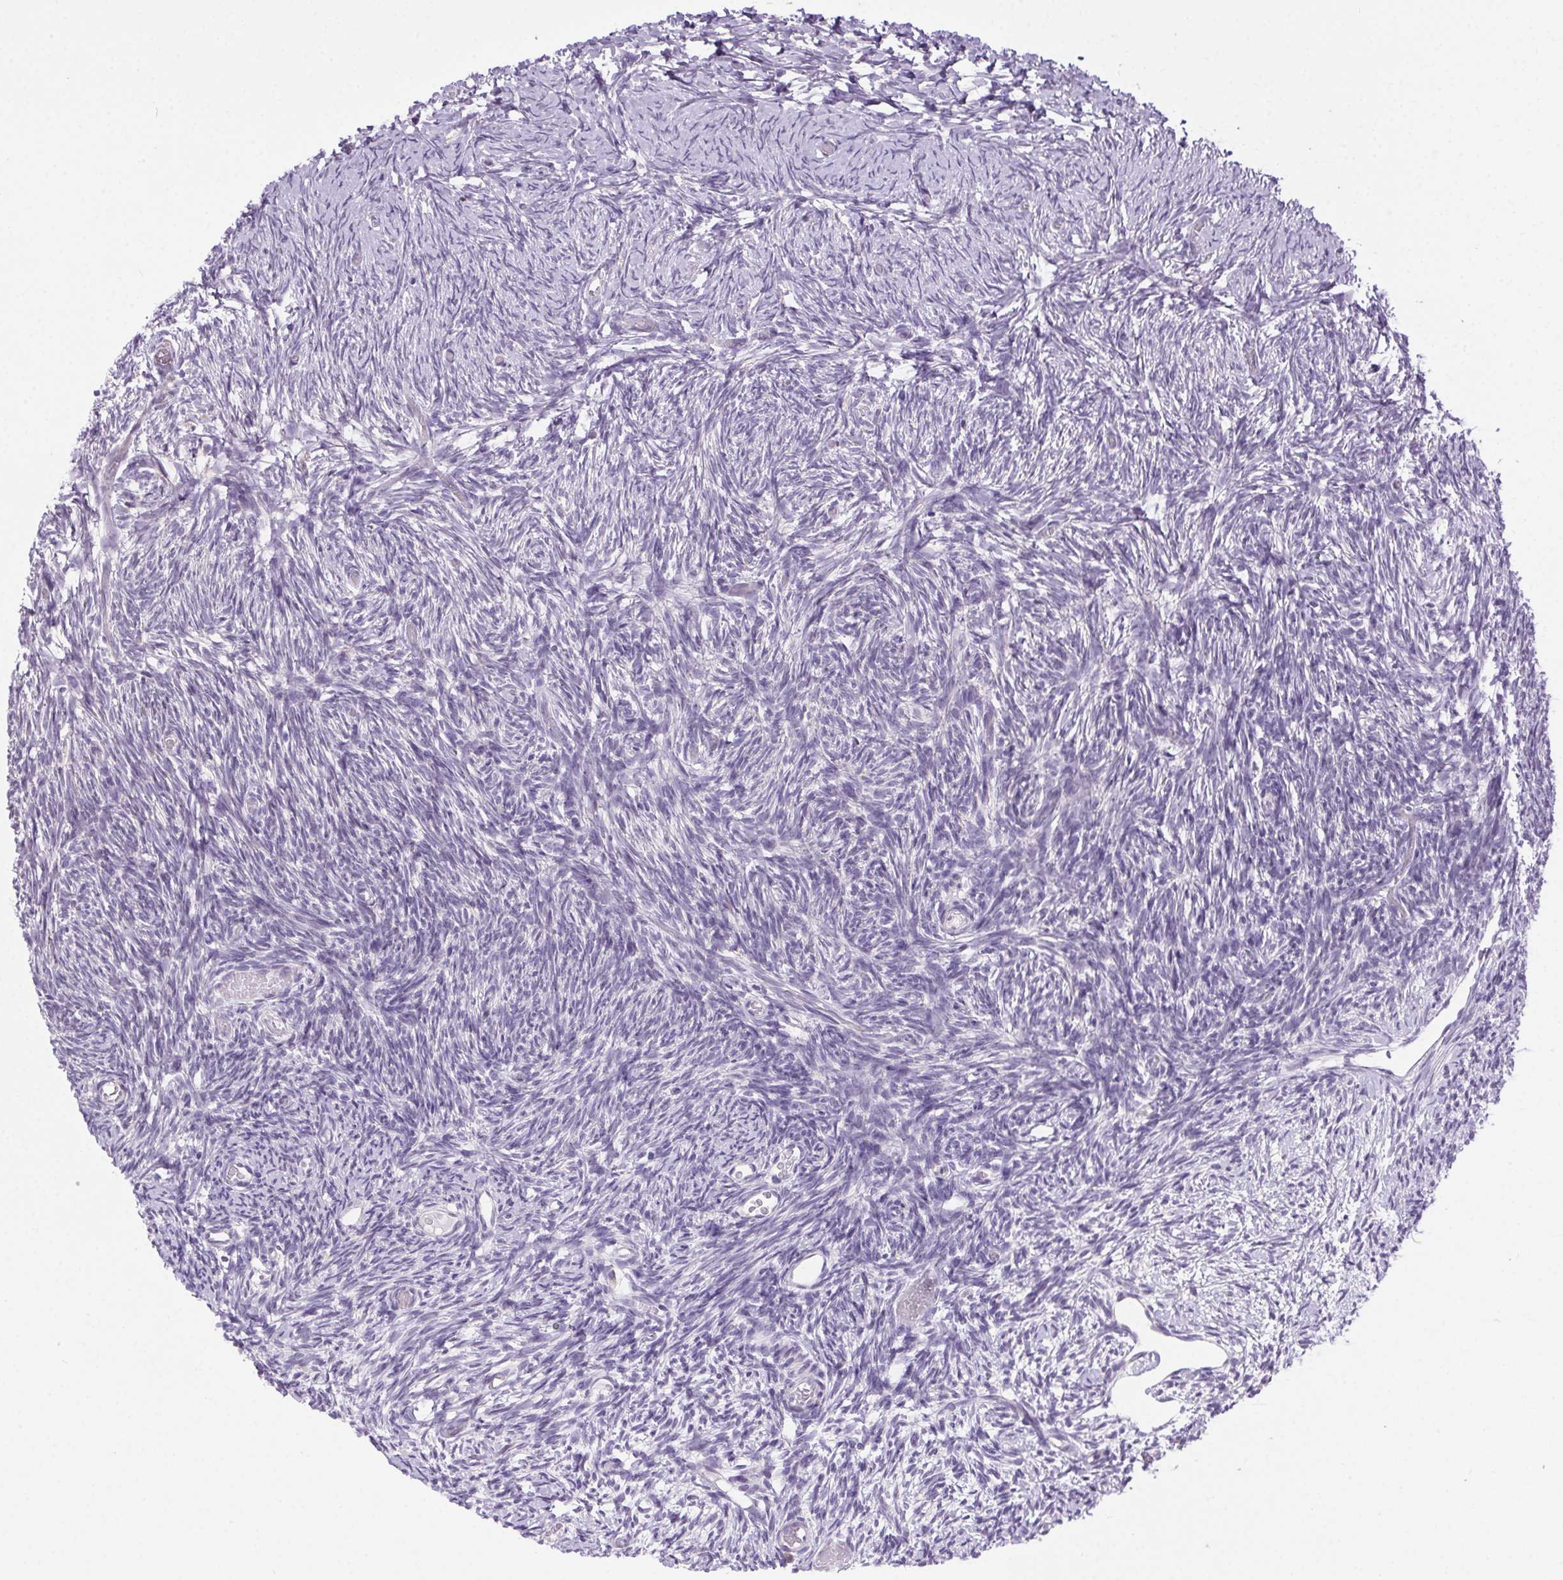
{"staining": {"intensity": "moderate", "quantity": ">75%", "location": "cytoplasmic/membranous"}, "tissue": "ovary", "cell_type": "Follicle cells", "image_type": "normal", "snomed": [{"axis": "morphology", "description": "Normal tissue, NOS"}, {"axis": "topography", "description": "Ovary"}], "caption": "Protein expression analysis of benign human ovary reveals moderate cytoplasmic/membranous positivity in approximately >75% of follicle cells. The staining was performed using DAB, with brown indicating positive protein expression. Nuclei are stained blue with hematoxylin.", "gene": "SNX31", "patient": {"sex": "female", "age": 39}}